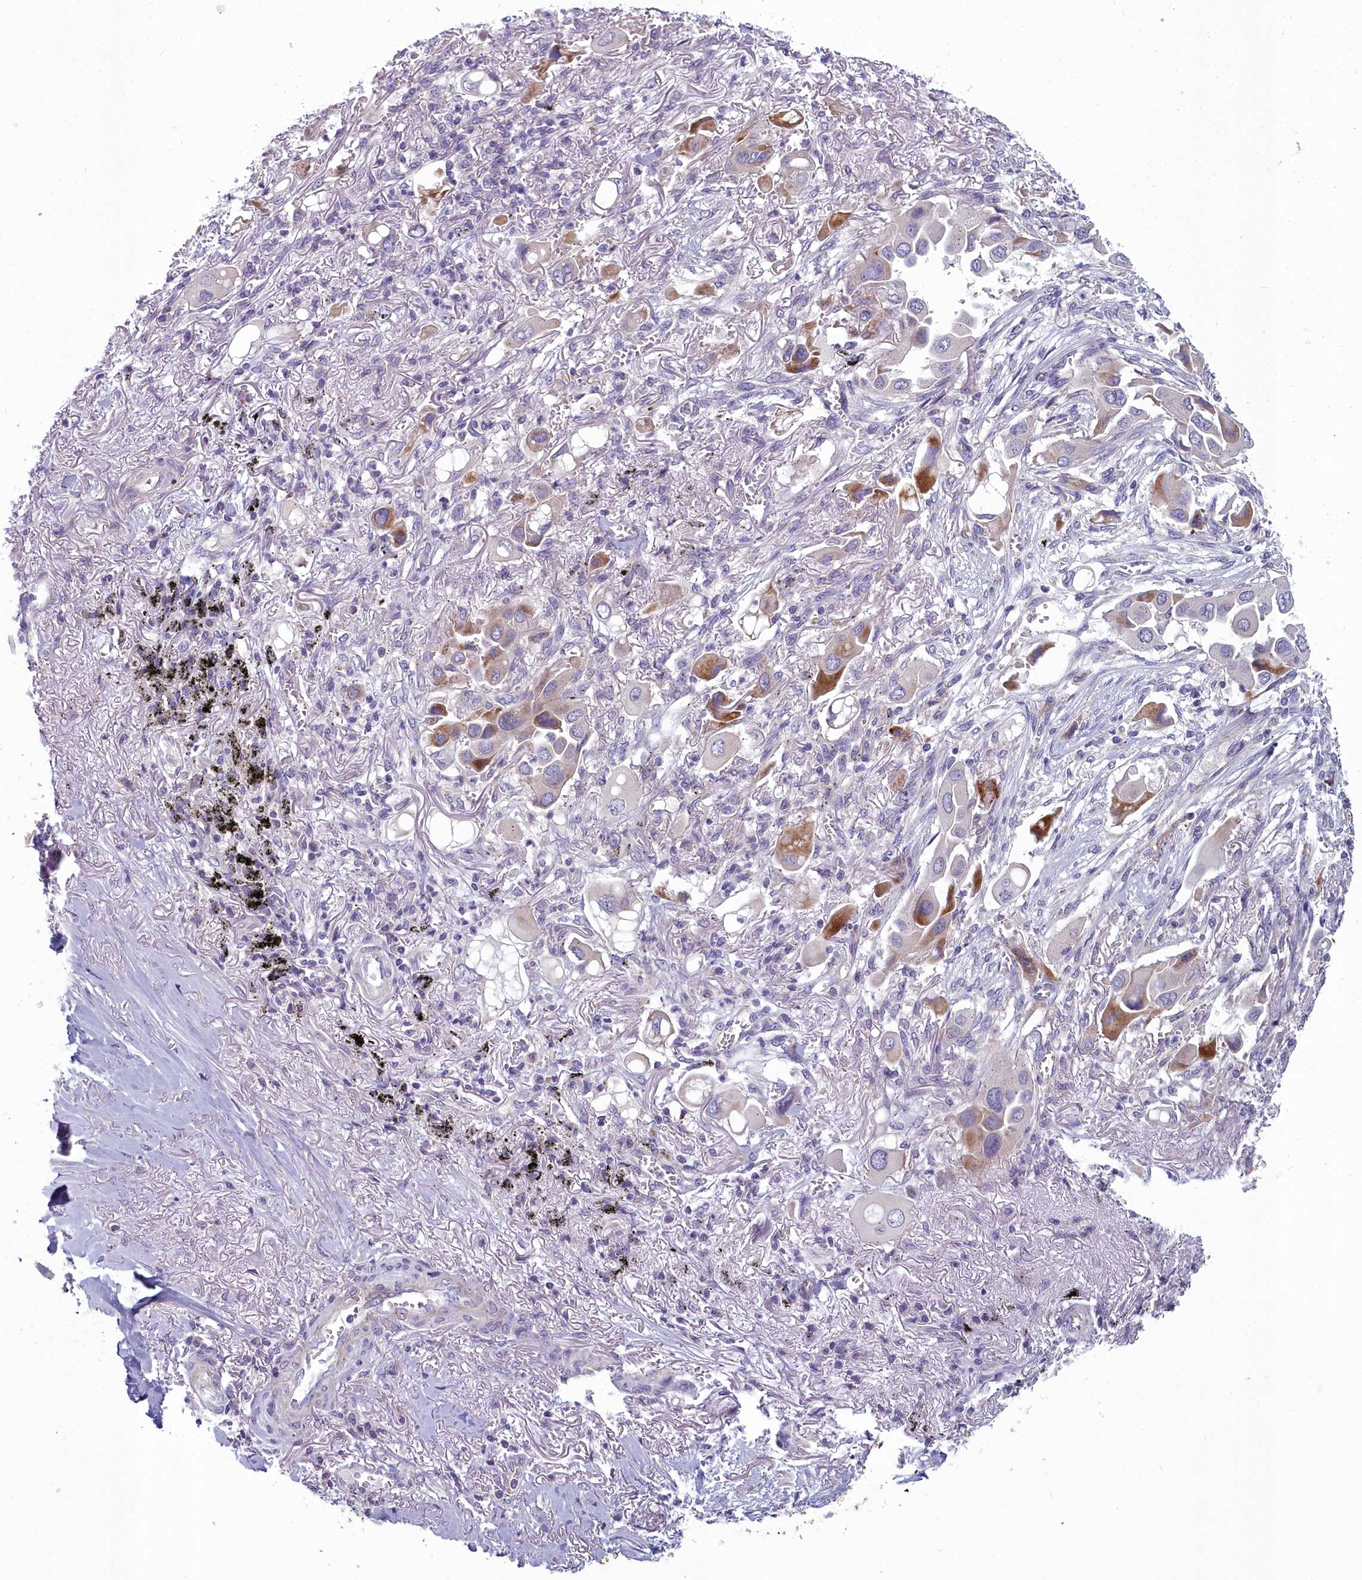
{"staining": {"intensity": "moderate", "quantity": "<25%", "location": "cytoplasmic/membranous"}, "tissue": "lung cancer", "cell_type": "Tumor cells", "image_type": "cancer", "snomed": [{"axis": "morphology", "description": "Adenocarcinoma, NOS"}, {"axis": "topography", "description": "Lung"}], "caption": "Protein staining by immunohistochemistry displays moderate cytoplasmic/membranous expression in about <25% of tumor cells in lung adenocarcinoma.", "gene": "INSYN2A", "patient": {"sex": "female", "age": 76}}